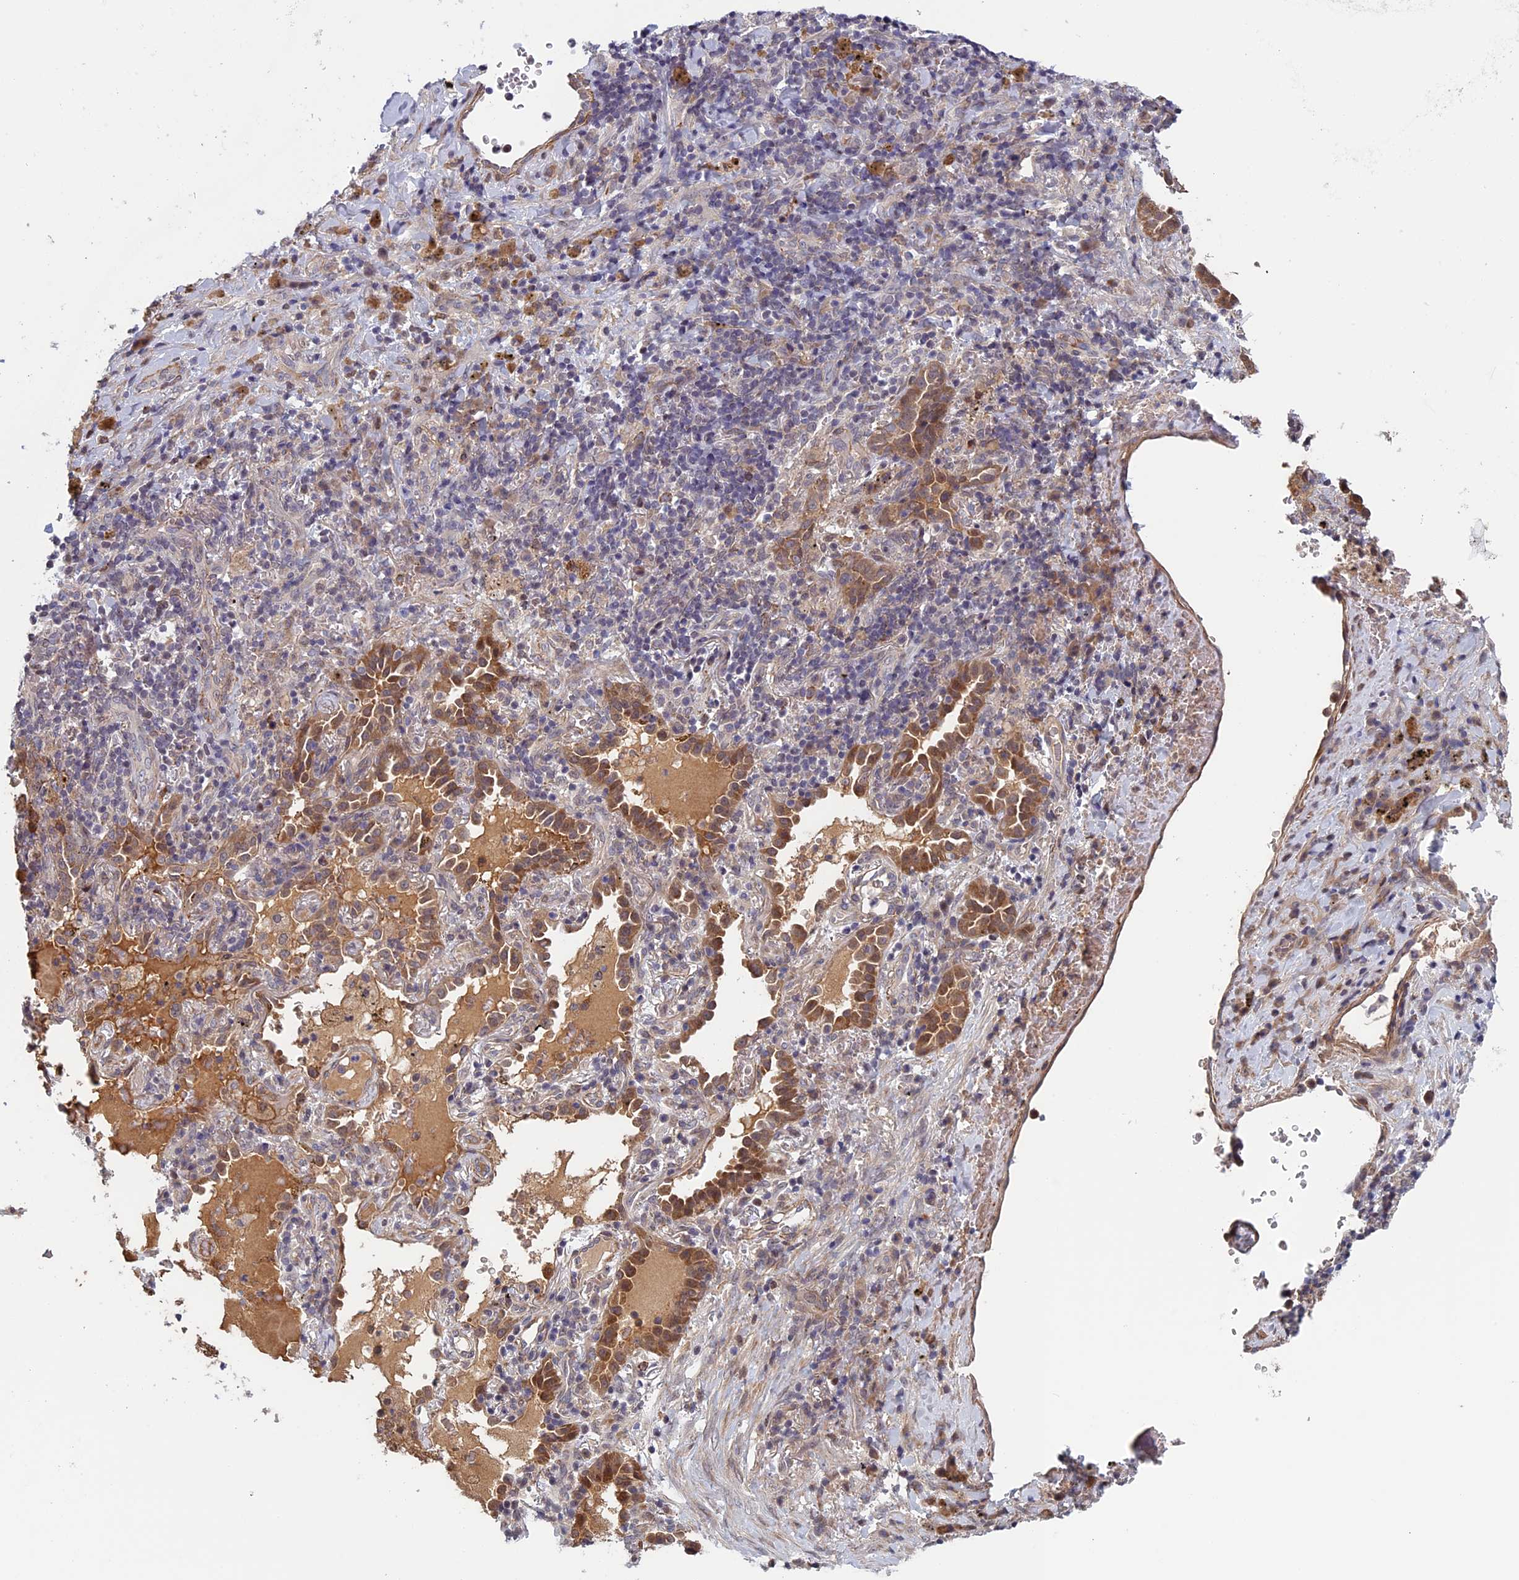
{"staining": {"intensity": "moderate", "quantity": ">75%", "location": "cytoplasmic/membranous"}, "tissue": "lung cancer", "cell_type": "Tumor cells", "image_type": "cancer", "snomed": [{"axis": "morphology", "description": "Squamous cell carcinoma, NOS"}, {"axis": "topography", "description": "Lung"}], "caption": "DAB (3,3'-diaminobenzidine) immunohistochemical staining of lung cancer reveals moderate cytoplasmic/membranous protein expression in approximately >75% of tumor cells. (DAB (3,3'-diaminobenzidine) IHC, brown staining for protein, blue staining for nuclei).", "gene": "FADS1", "patient": {"sex": "female", "age": 63}}